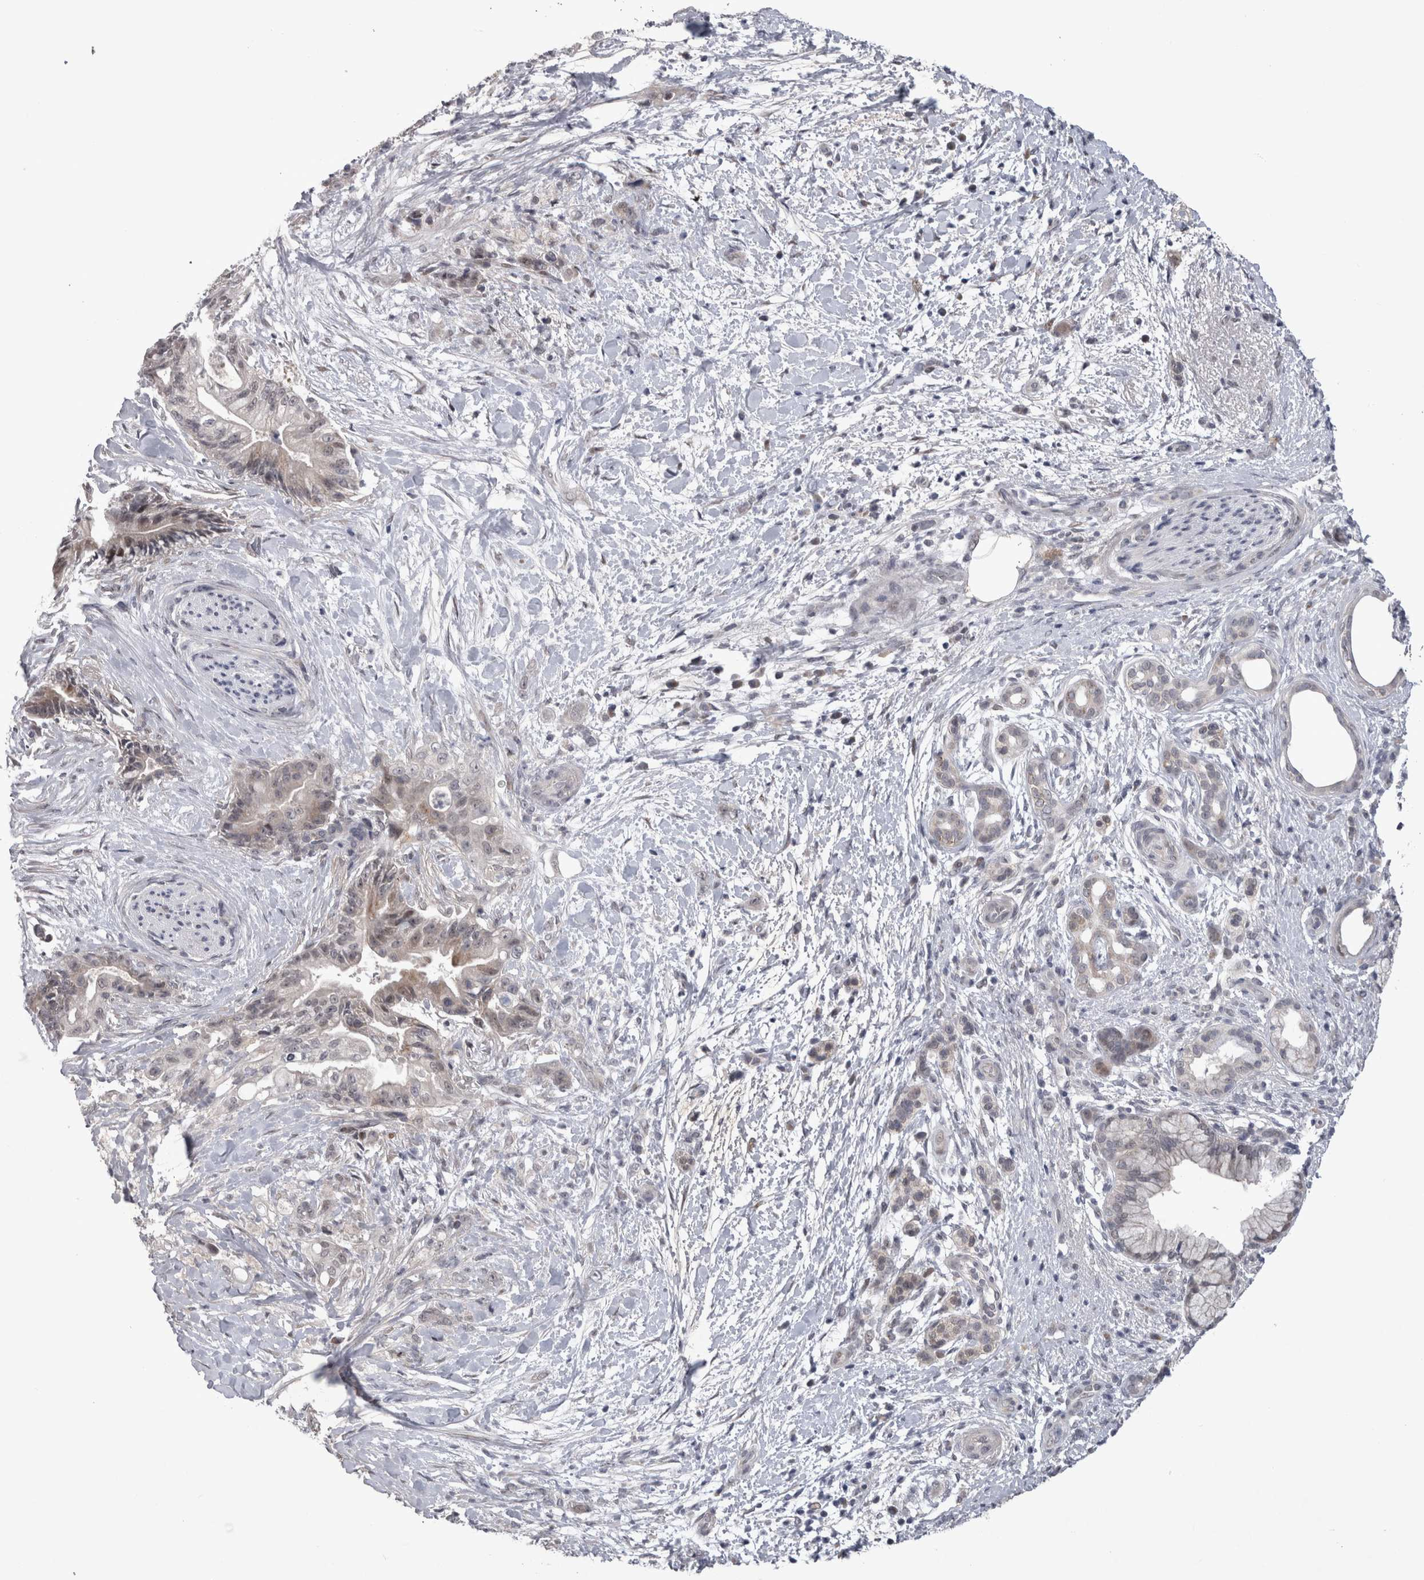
{"staining": {"intensity": "weak", "quantity": "25%-75%", "location": "nuclear"}, "tissue": "pancreatic cancer", "cell_type": "Tumor cells", "image_type": "cancer", "snomed": [{"axis": "morphology", "description": "Adenocarcinoma, NOS"}, {"axis": "topography", "description": "Pancreas"}], "caption": "High-magnification brightfield microscopy of adenocarcinoma (pancreatic) stained with DAB (brown) and counterstained with hematoxylin (blue). tumor cells exhibit weak nuclear positivity is present in about25%-75% of cells. (IHC, brightfield microscopy, high magnification).", "gene": "IFI44", "patient": {"sex": "male", "age": 59}}